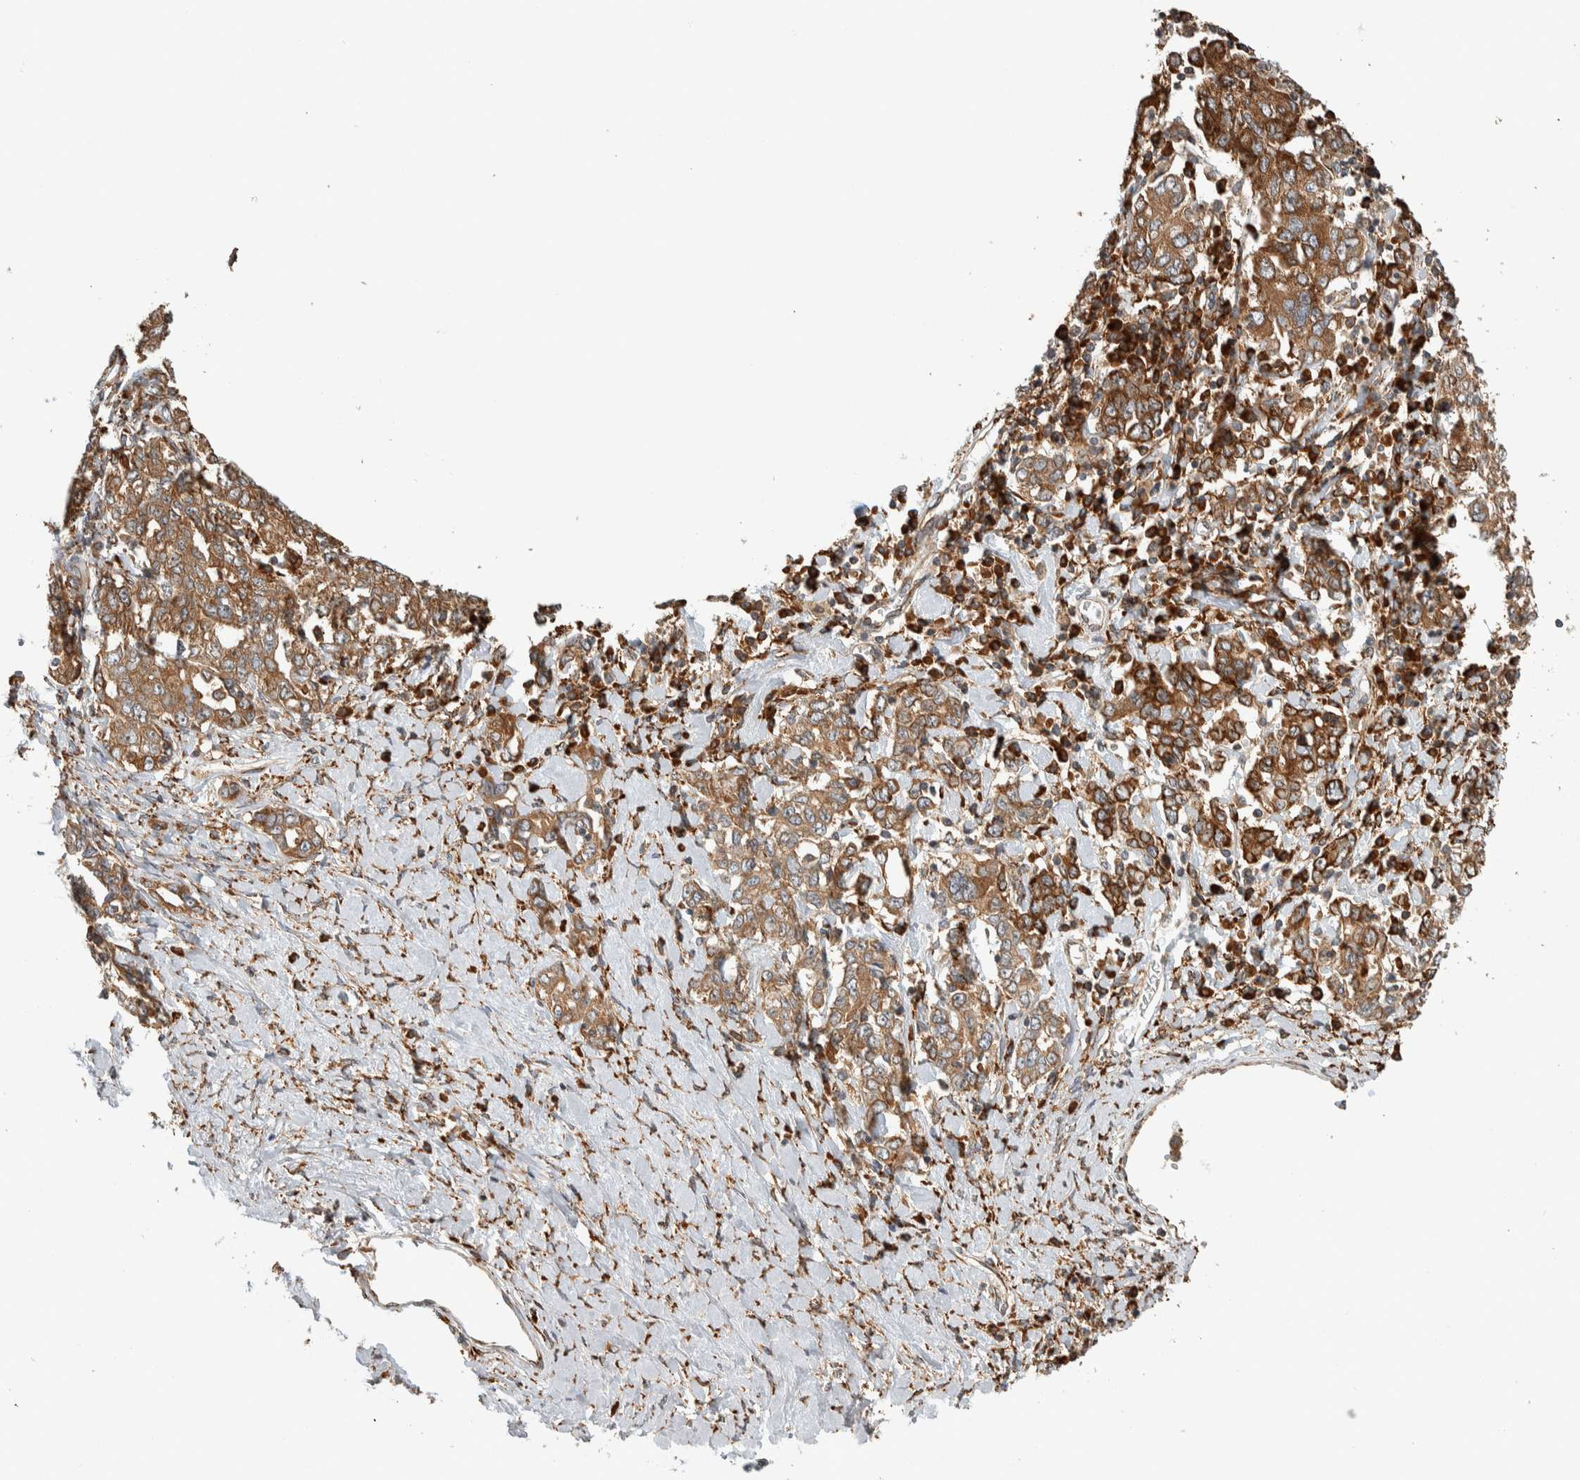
{"staining": {"intensity": "moderate", "quantity": ">75%", "location": "cytoplasmic/membranous"}, "tissue": "ovarian cancer", "cell_type": "Tumor cells", "image_type": "cancer", "snomed": [{"axis": "morphology", "description": "Carcinoma, endometroid"}, {"axis": "topography", "description": "Ovary"}], "caption": "Protein expression analysis of human endometroid carcinoma (ovarian) reveals moderate cytoplasmic/membranous staining in about >75% of tumor cells.", "gene": "EIF3H", "patient": {"sex": "female", "age": 62}}